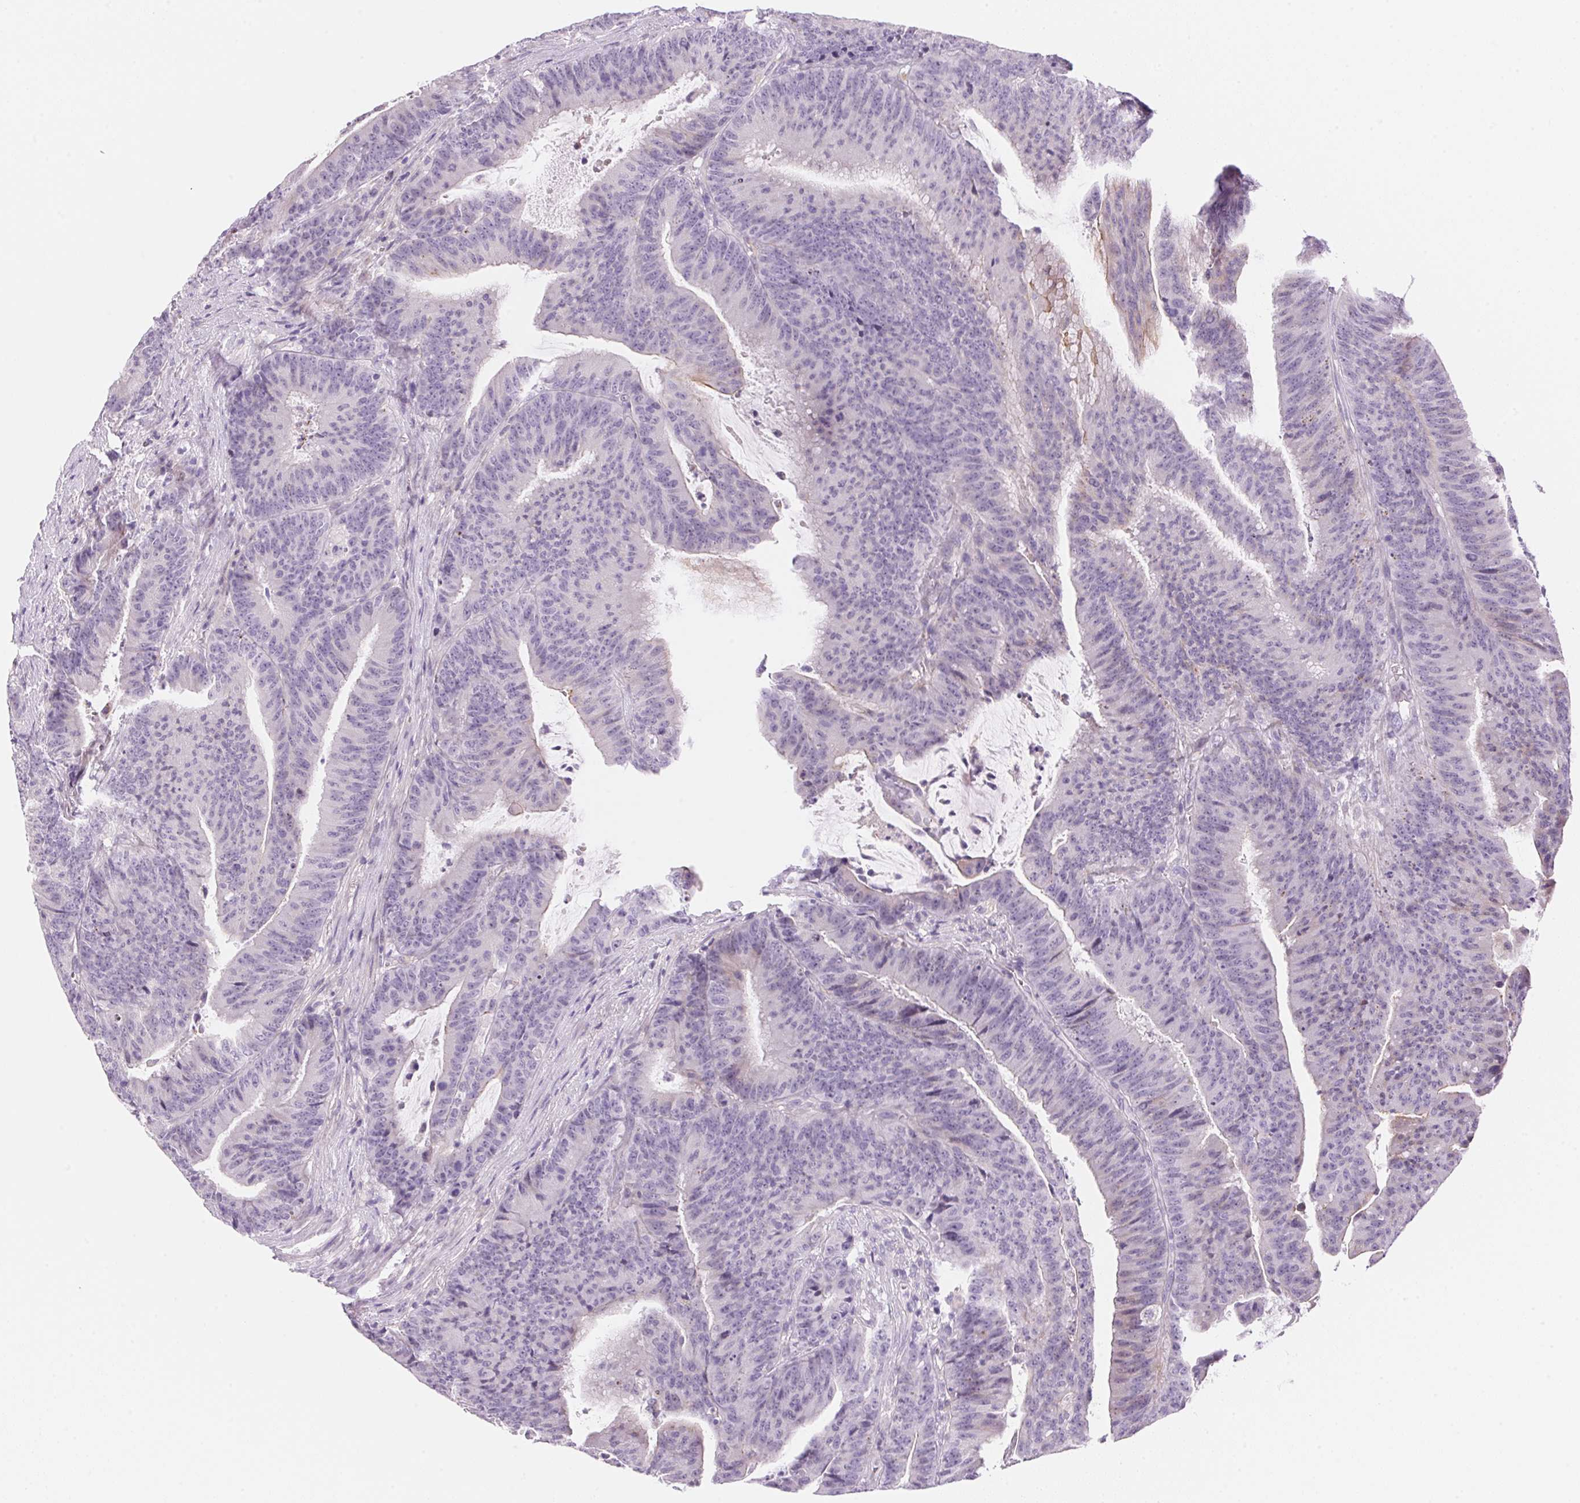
{"staining": {"intensity": "moderate", "quantity": "<25%", "location": "cytoplasmic/membranous"}, "tissue": "colorectal cancer", "cell_type": "Tumor cells", "image_type": "cancer", "snomed": [{"axis": "morphology", "description": "Adenocarcinoma, NOS"}, {"axis": "topography", "description": "Colon"}], "caption": "Adenocarcinoma (colorectal) stained with a protein marker shows moderate staining in tumor cells.", "gene": "TEKT1", "patient": {"sex": "female", "age": 78}}